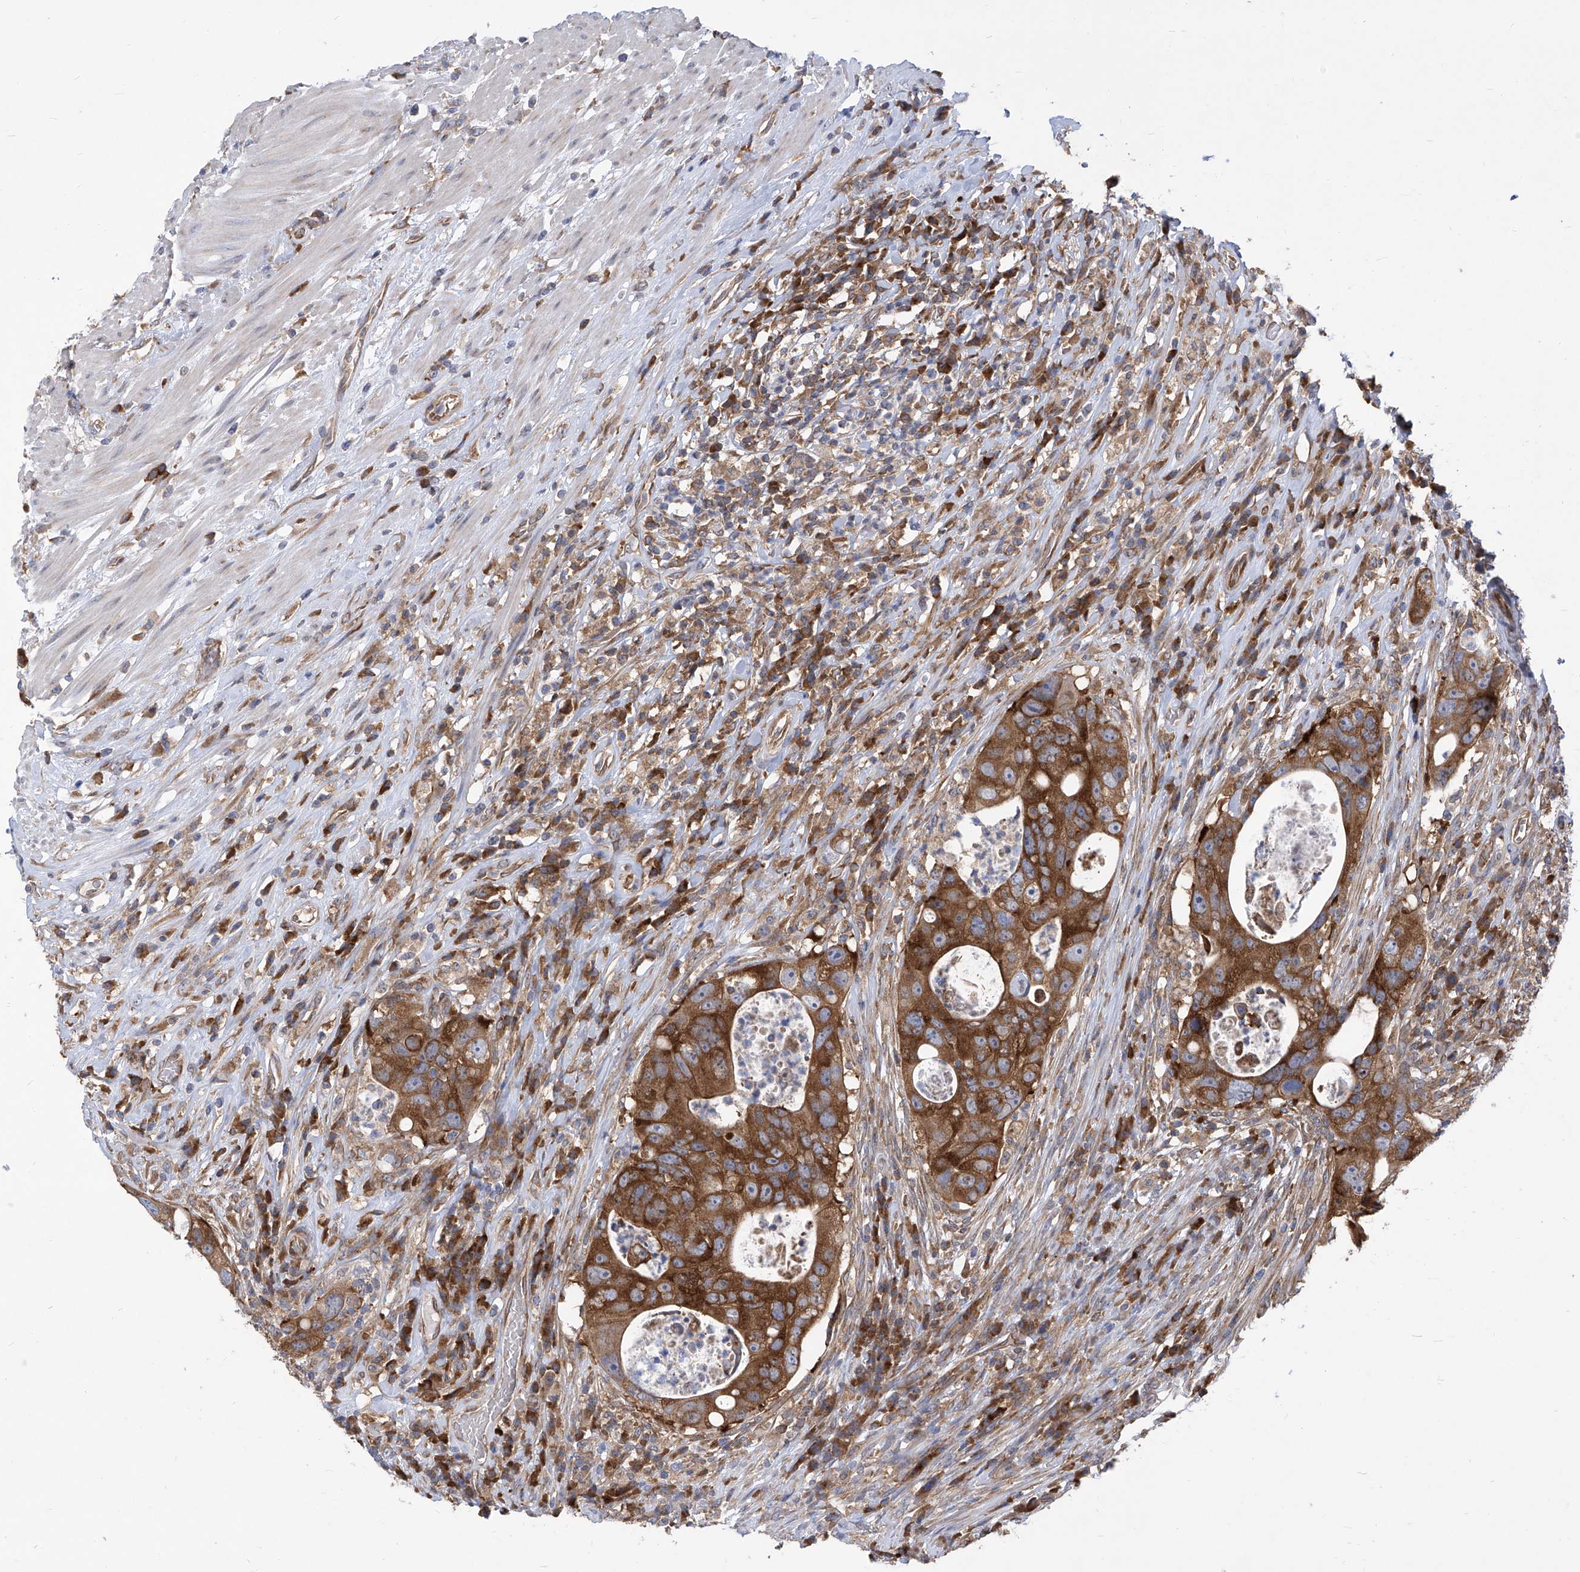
{"staining": {"intensity": "strong", "quantity": ">75%", "location": "cytoplasmic/membranous"}, "tissue": "colorectal cancer", "cell_type": "Tumor cells", "image_type": "cancer", "snomed": [{"axis": "morphology", "description": "Adenocarcinoma, NOS"}, {"axis": "topography", "description": "Rectum"}], "caption": "A brown stain shows strong cytoplasmic/membranous staining of a protein in human adenocarcinoma (colorectal) tumor cells. (DAB (3,3'-diaminobenzidine) IHC with brightfield microscopy, high magnification).", "gene": "EIF3M", "patient": {"sex": "male", "age": 59}}